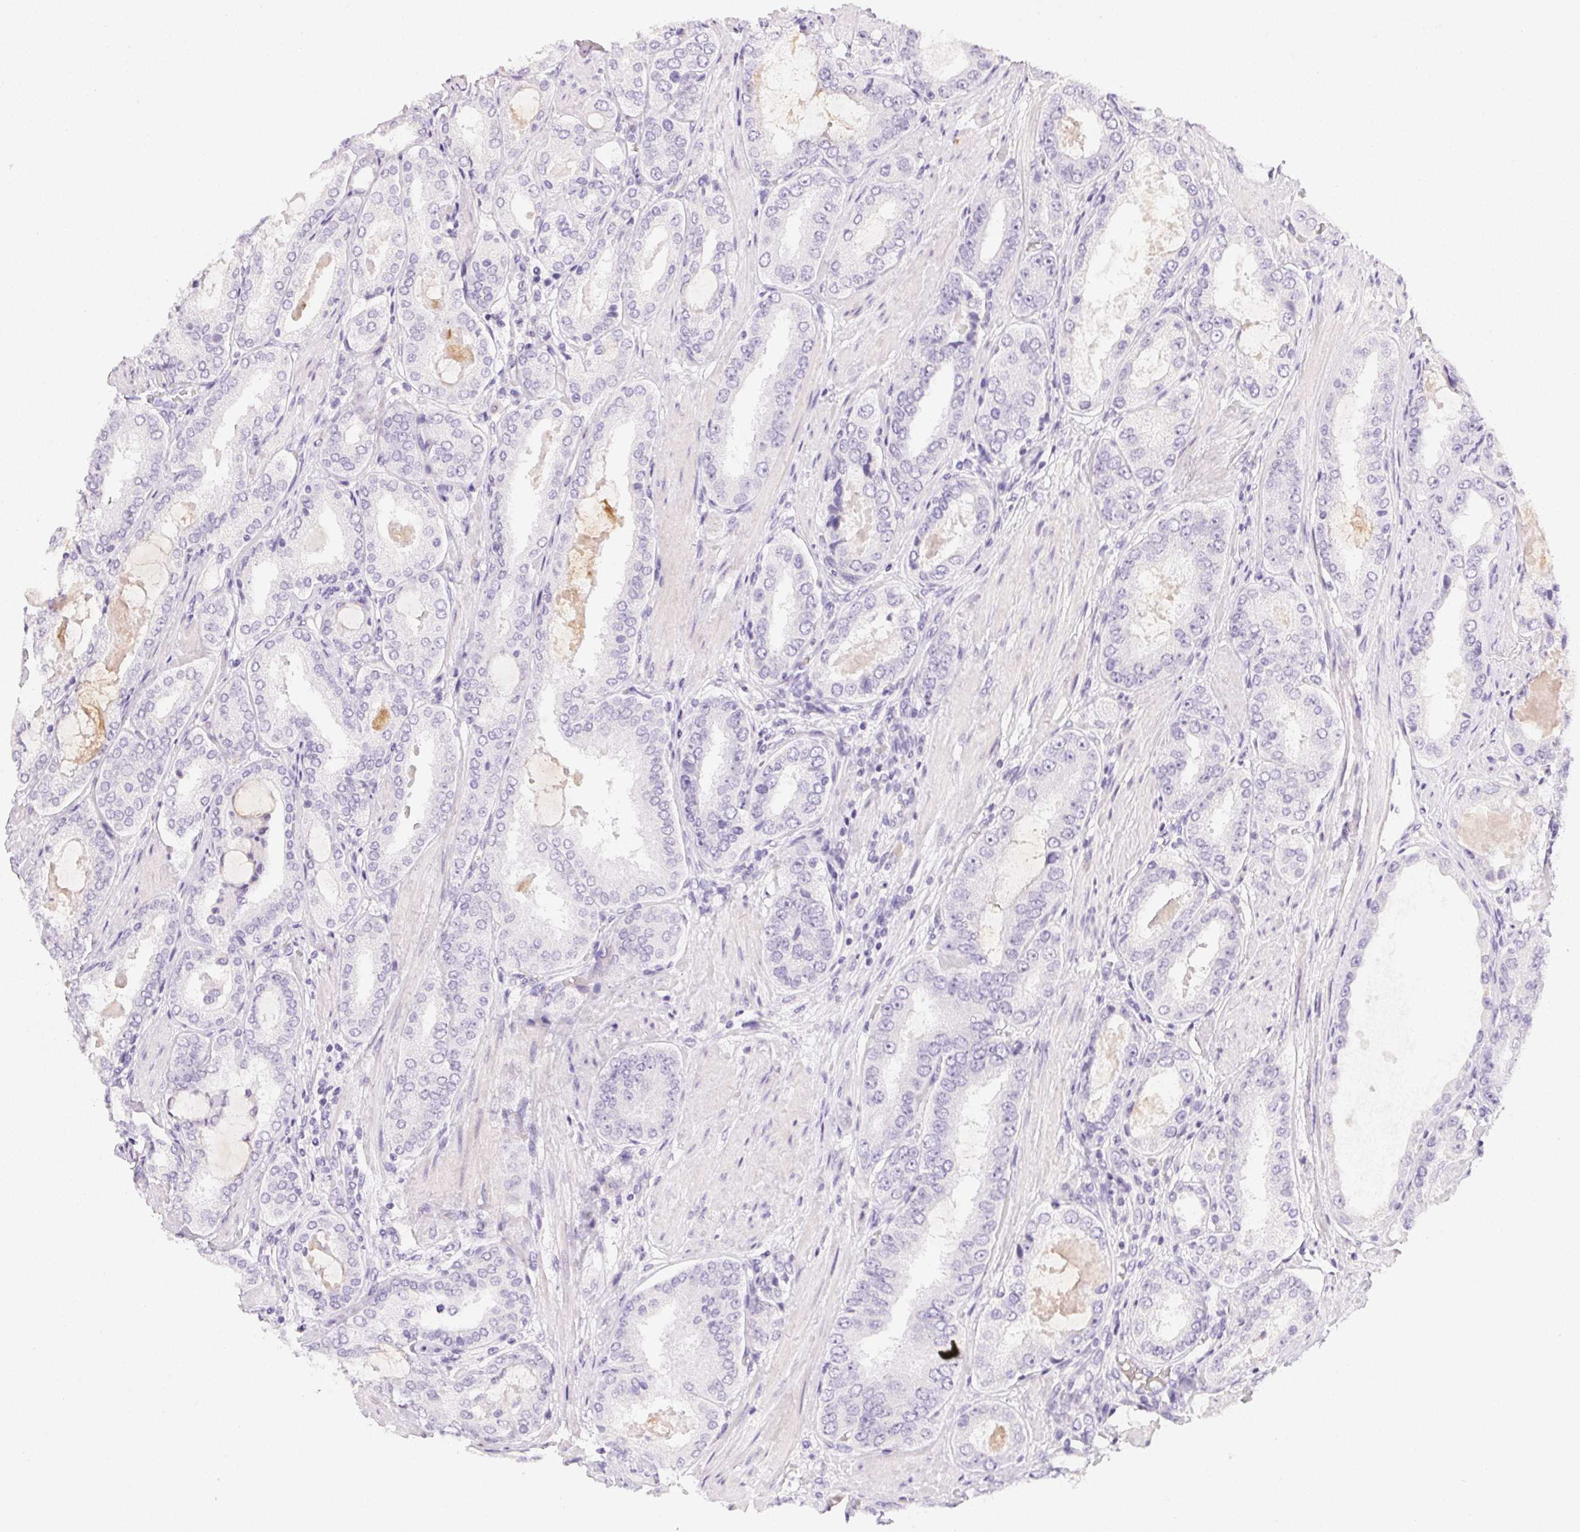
{"staining": {"intensity": "negative", "quantity": "none", "location": "none"}, "tissue": "prostate cancer", "cell_type": "Tumor cells", "image_type": "cancer", "snomed": [{"axis": "morphology", "description": "Adenocarcinoma, High grade"}, {"axis": "topography", "description": "Prostate"}], "caption": "Prostate high-grade adenocarcinoma was stained to show a protein in brown. There is no significant expression in tumor cells.", "gene": "PPY", "patient": {"sex": "male", "age": 63}}